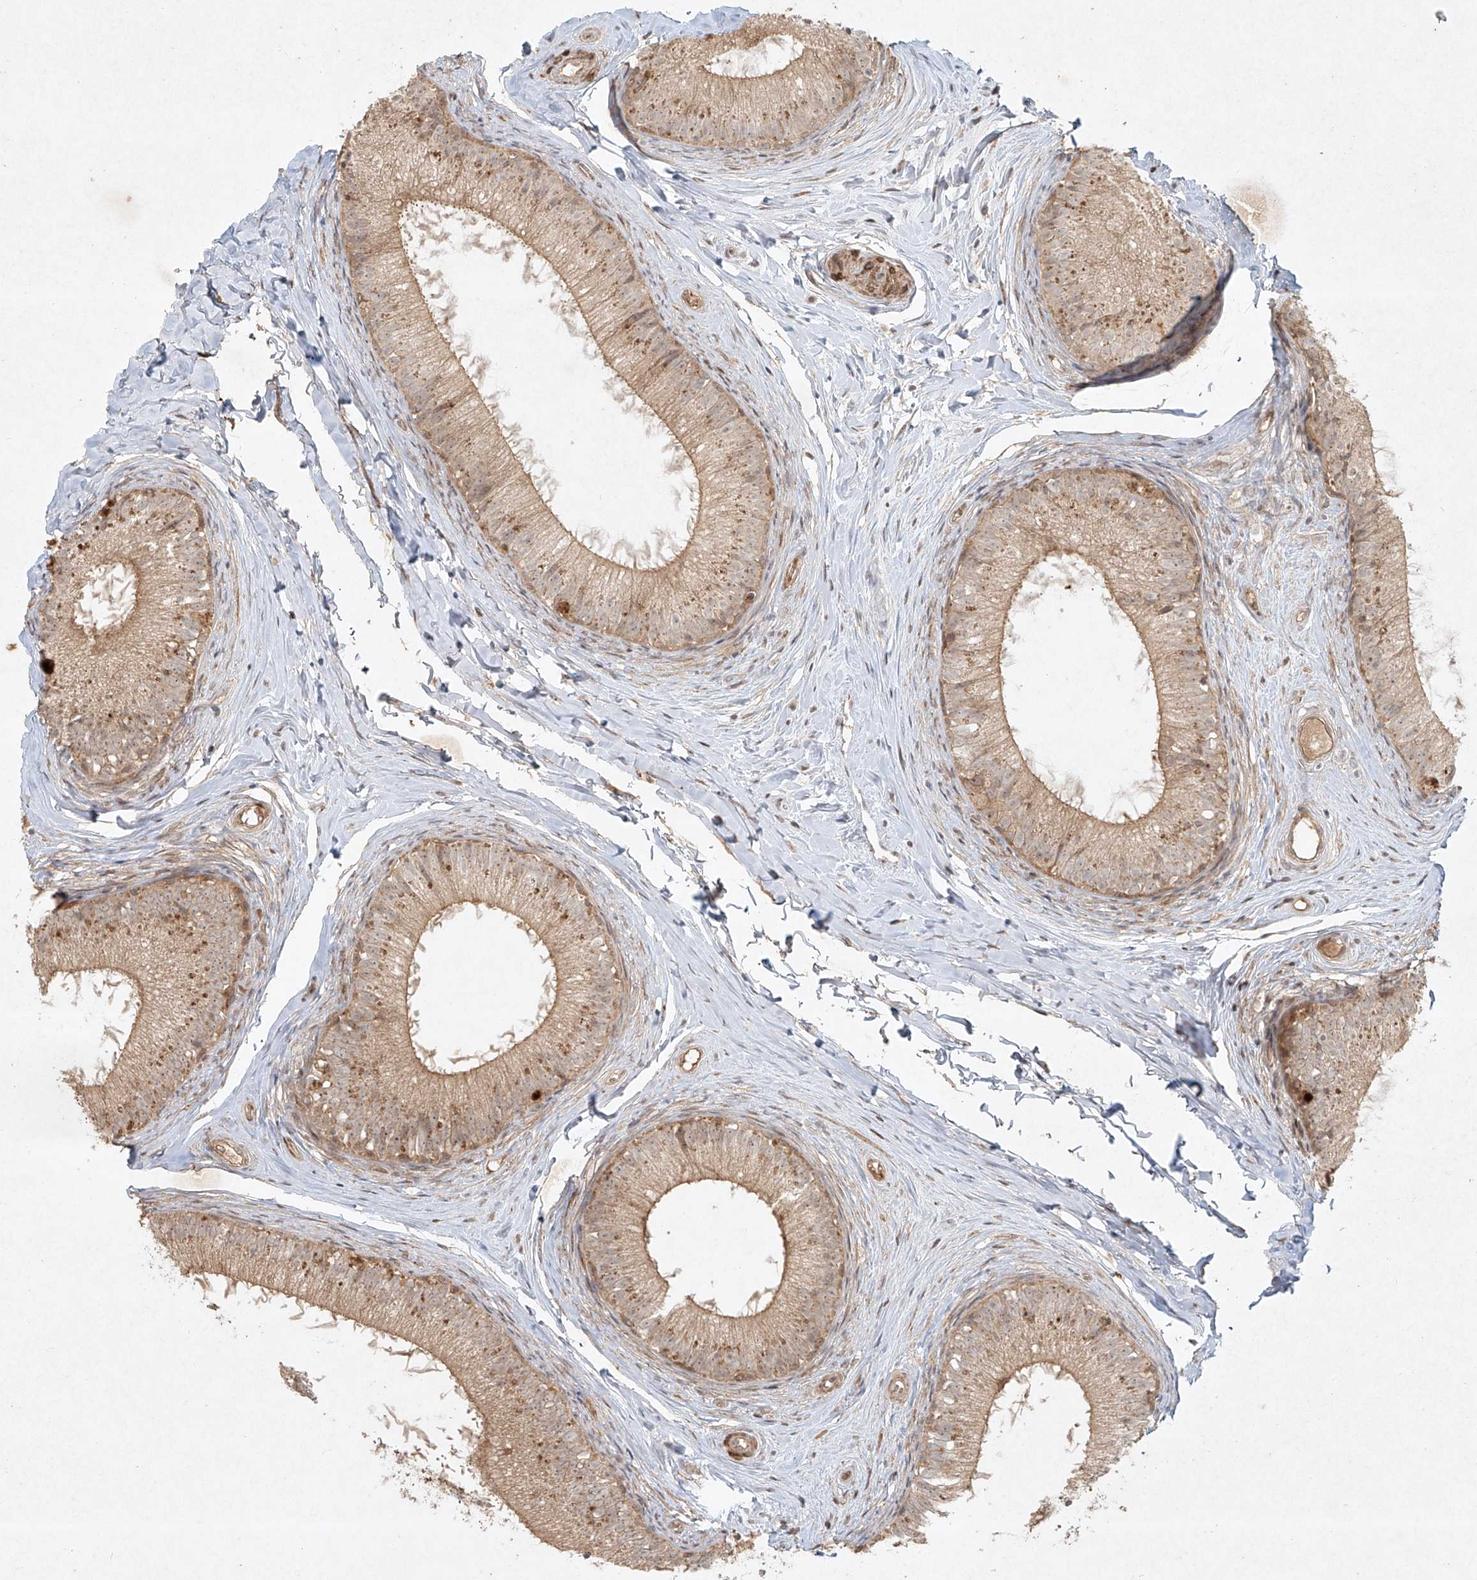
{"staining": {"intensity": "moderate", "quantity": ">75%", "location": "cytoplasmic/membranous"}, "tissue": "epididymis", "cell_type": "Glandular cells", "image_type": "normal", "snomed": [{"axis": "morphology", "description": "Normal tissue, NOS"}, {"axis": "topography", "description": "Epididymis"}], "caption": "Approximately >75% of glandular cells in benign epididymis display moderate cytoplasmic/membranous protein expression as visualized by brown immunohistochemical staining.", "gene": "CYYR1", "patient": {"sex": "male", "age": 34}}